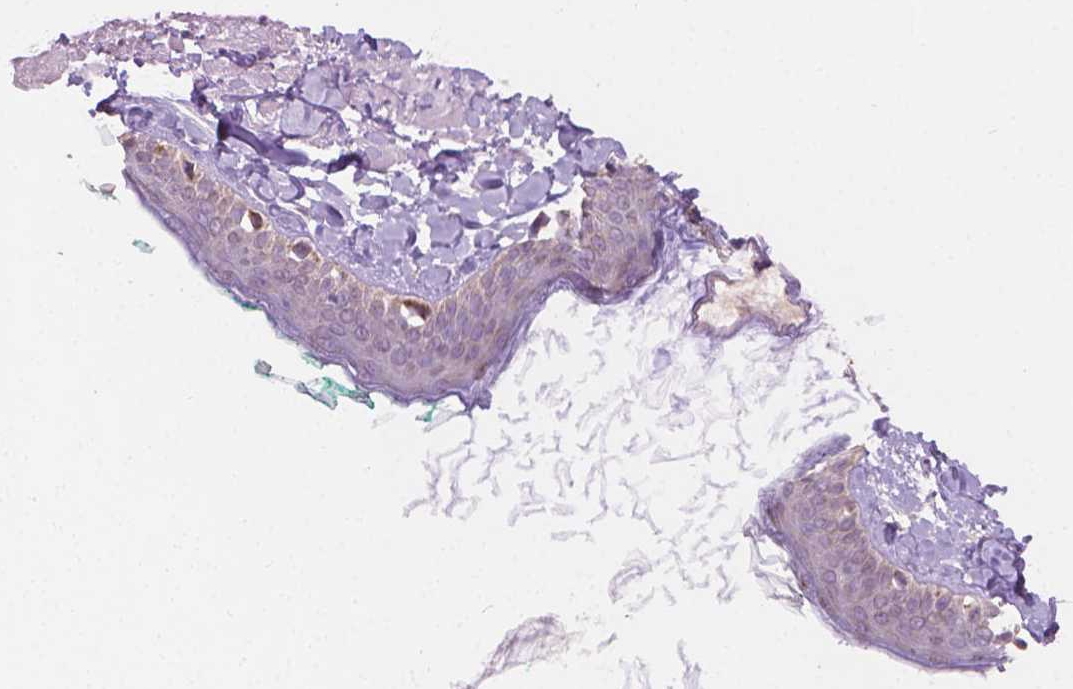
{"staining": {"intensity": "negative", "quantity": "none", "location": "none"}, "tissue": "skin", "cell_type": "Fibroblasts", "image_type": "normal", "snomed": [{"axis": "morphology", "description": "Normal tissue, NOS"}, {"axis": "topography", "description": "Skin"}], "caption": "The image exhibits no staining of fibroblasts in benign skin. (Brightfield microscopy of DAB immunohistochemistry (IHC) at high magnification).", "gene": "TMEM130", "patient": {"sex": "male", "age": 73}}